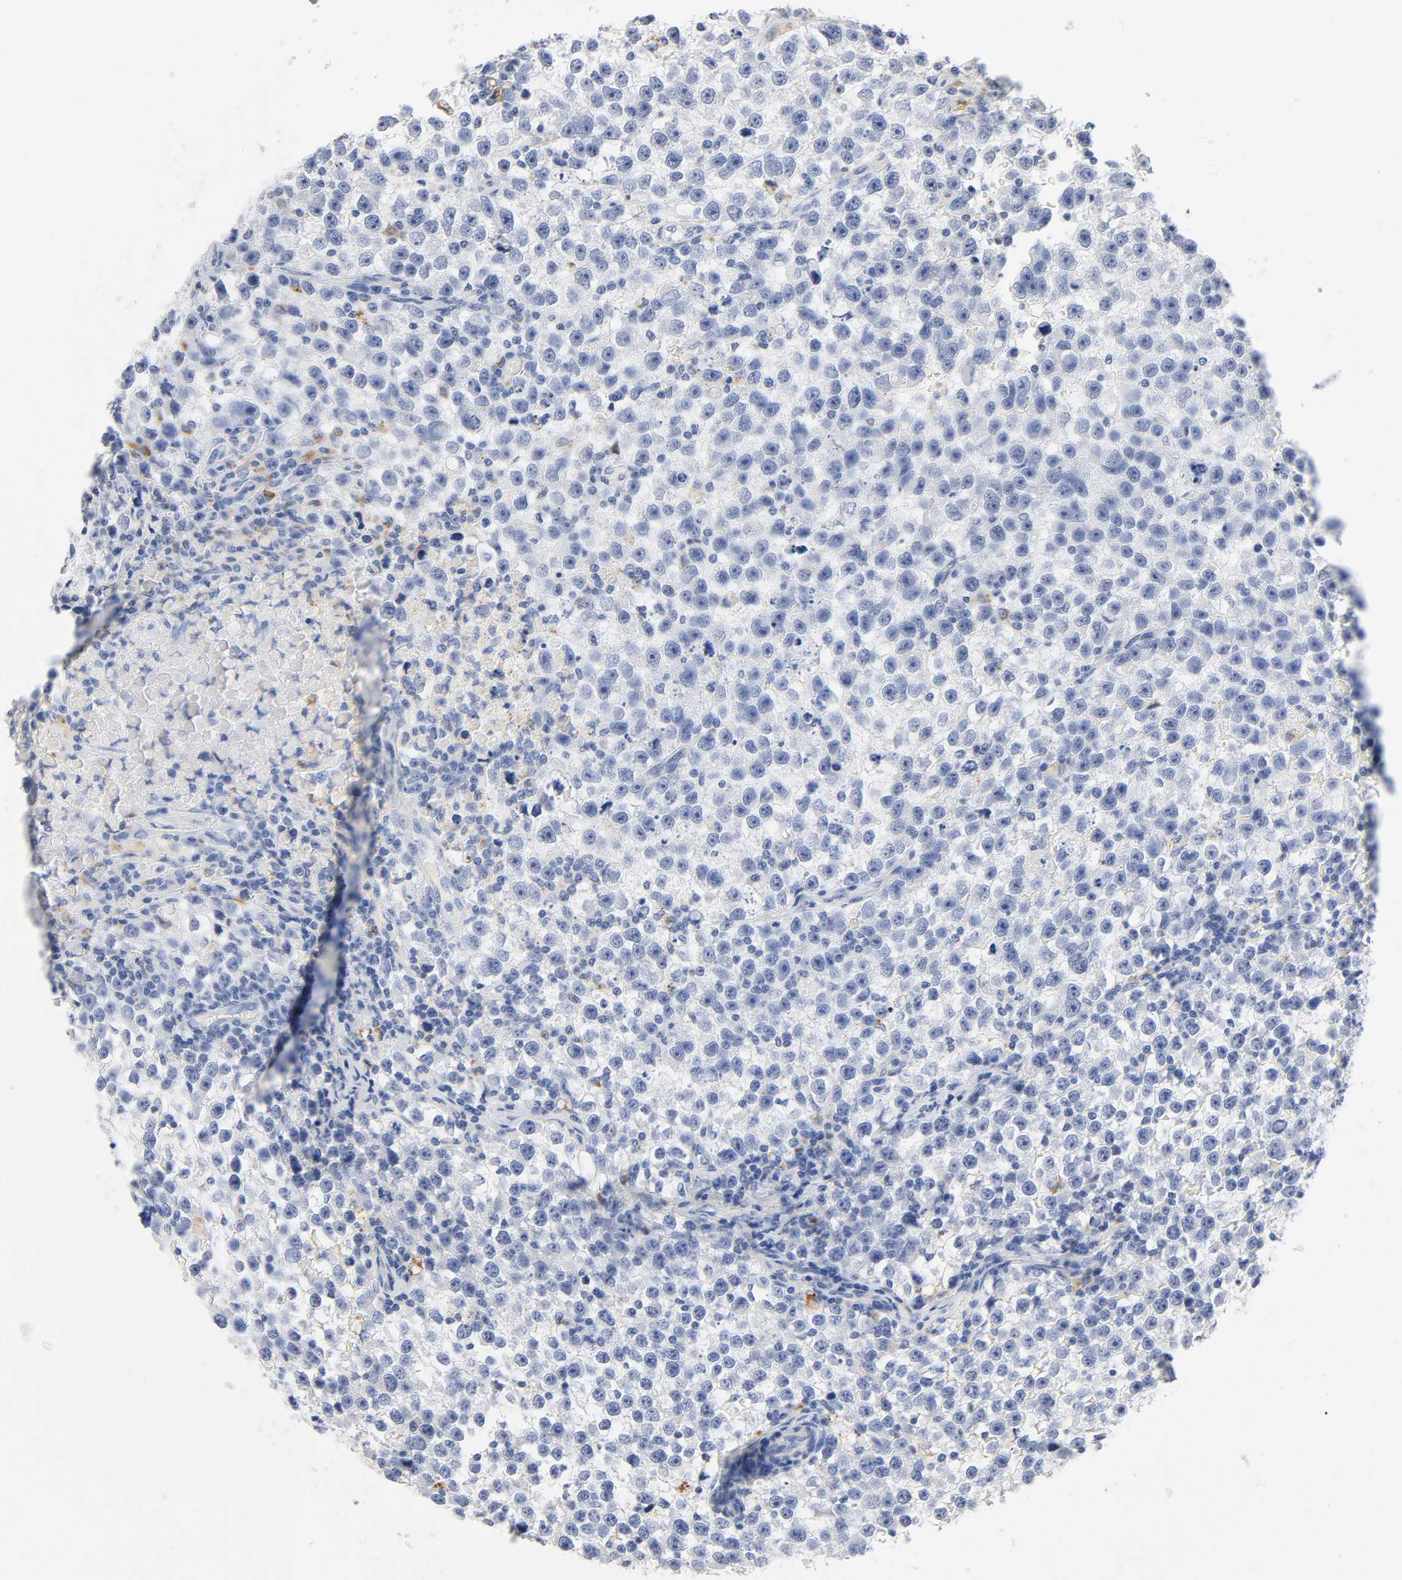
{"staining": {"intensity": "negative", "quantity": "none", "location": "none"}, "tissue": "testis cancer", "cell_type": "Tumor cells", "image_type": "cancer", "snomed": [{"axis": "morphology", "description": "Seminoma, NOS"}, {"axis": "topography", "description": "Testis"}], "caption": "The photomicrograph displays no staining of tumor cells in testis seminoma.", "gene": "PLP1", "patient": {"sex": "male", "age": 33}}